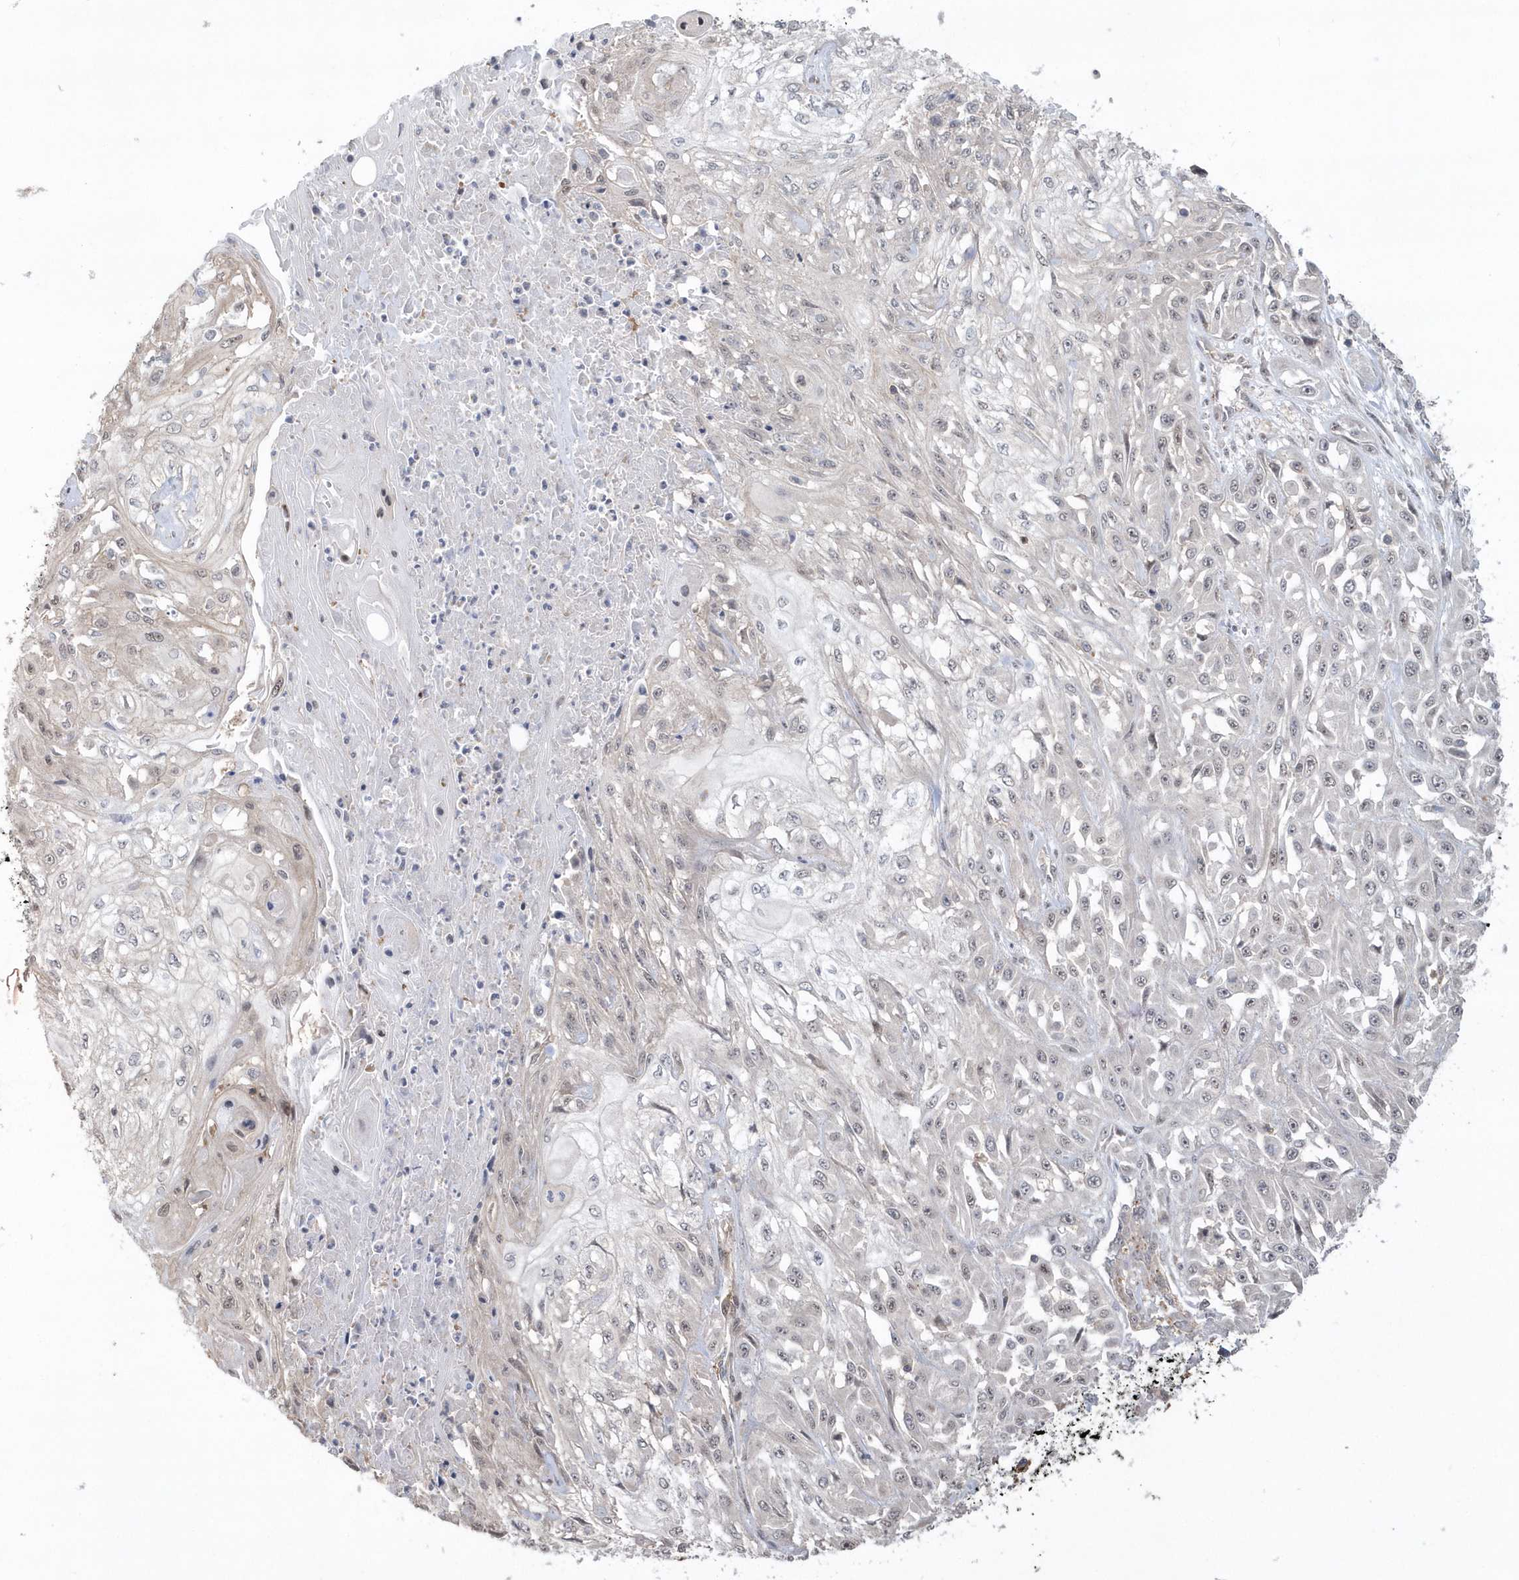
{"staining": {"intensity": "weak", "quantity": "<25%", "location": "cytoplasmic/membranous,nuclear"}, "tissue": "skin cancer", "cell_type": "Tumor cells", "image_type": "cancer", "snomed": [{"axis": "morphology", "description": "Squamous cell carcinoma, NOS"}, {"axis": "morphology", "description": "Squamous cell carcinoma, metastatic, NOS"}, {"axis": "topography", "description": "Skin"}, {"axis": "topography", "description": "Lymph node"}], "caption": "Immunohistochemical staining of skin squamous cell carcinoma demonstrates no significant staining in tumor cells.", "gene": "CRIP3", "patient": {"sex": "male", "age": 75}}